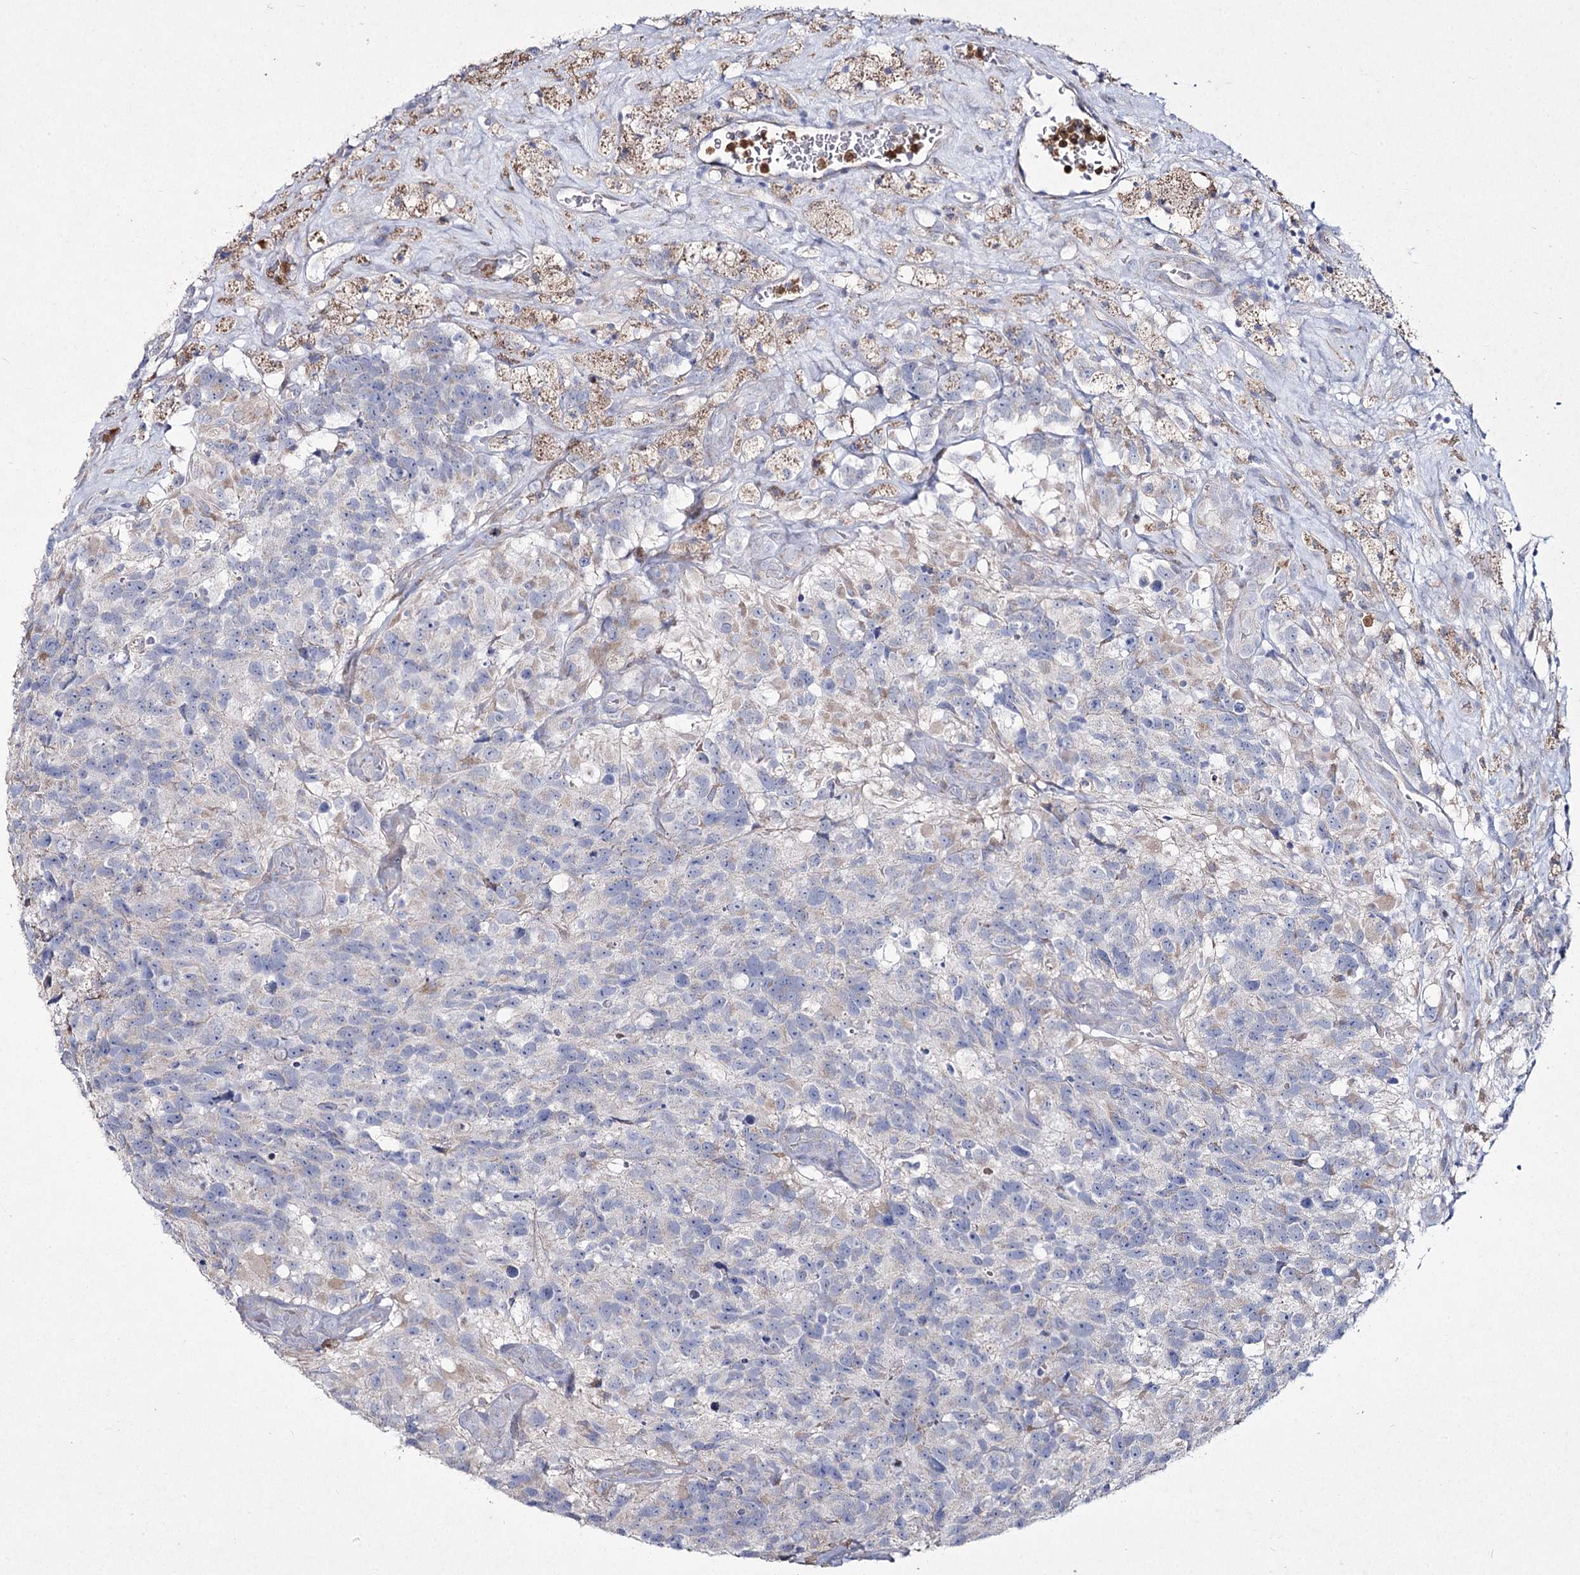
{"staining": {"intensity": "negative", "quantity": "none", "location": "none"}, "tissue": "glioma", "cell_type": "Tumor cells", "image_type": "cancer", "snomed": [{"axis": "morphology", "description": "Glioma, malignant, High grade"}, {"axis": "topography", "description": "Brain"}], "caption": "A high-resolution image shows immunohistochemistry (IHC) staining of high-grade glioma (malignant), which shows no significant staining in tumor cells.", "gene": "NIPAL4", "patient": {"sex": "male", "age": 76}}